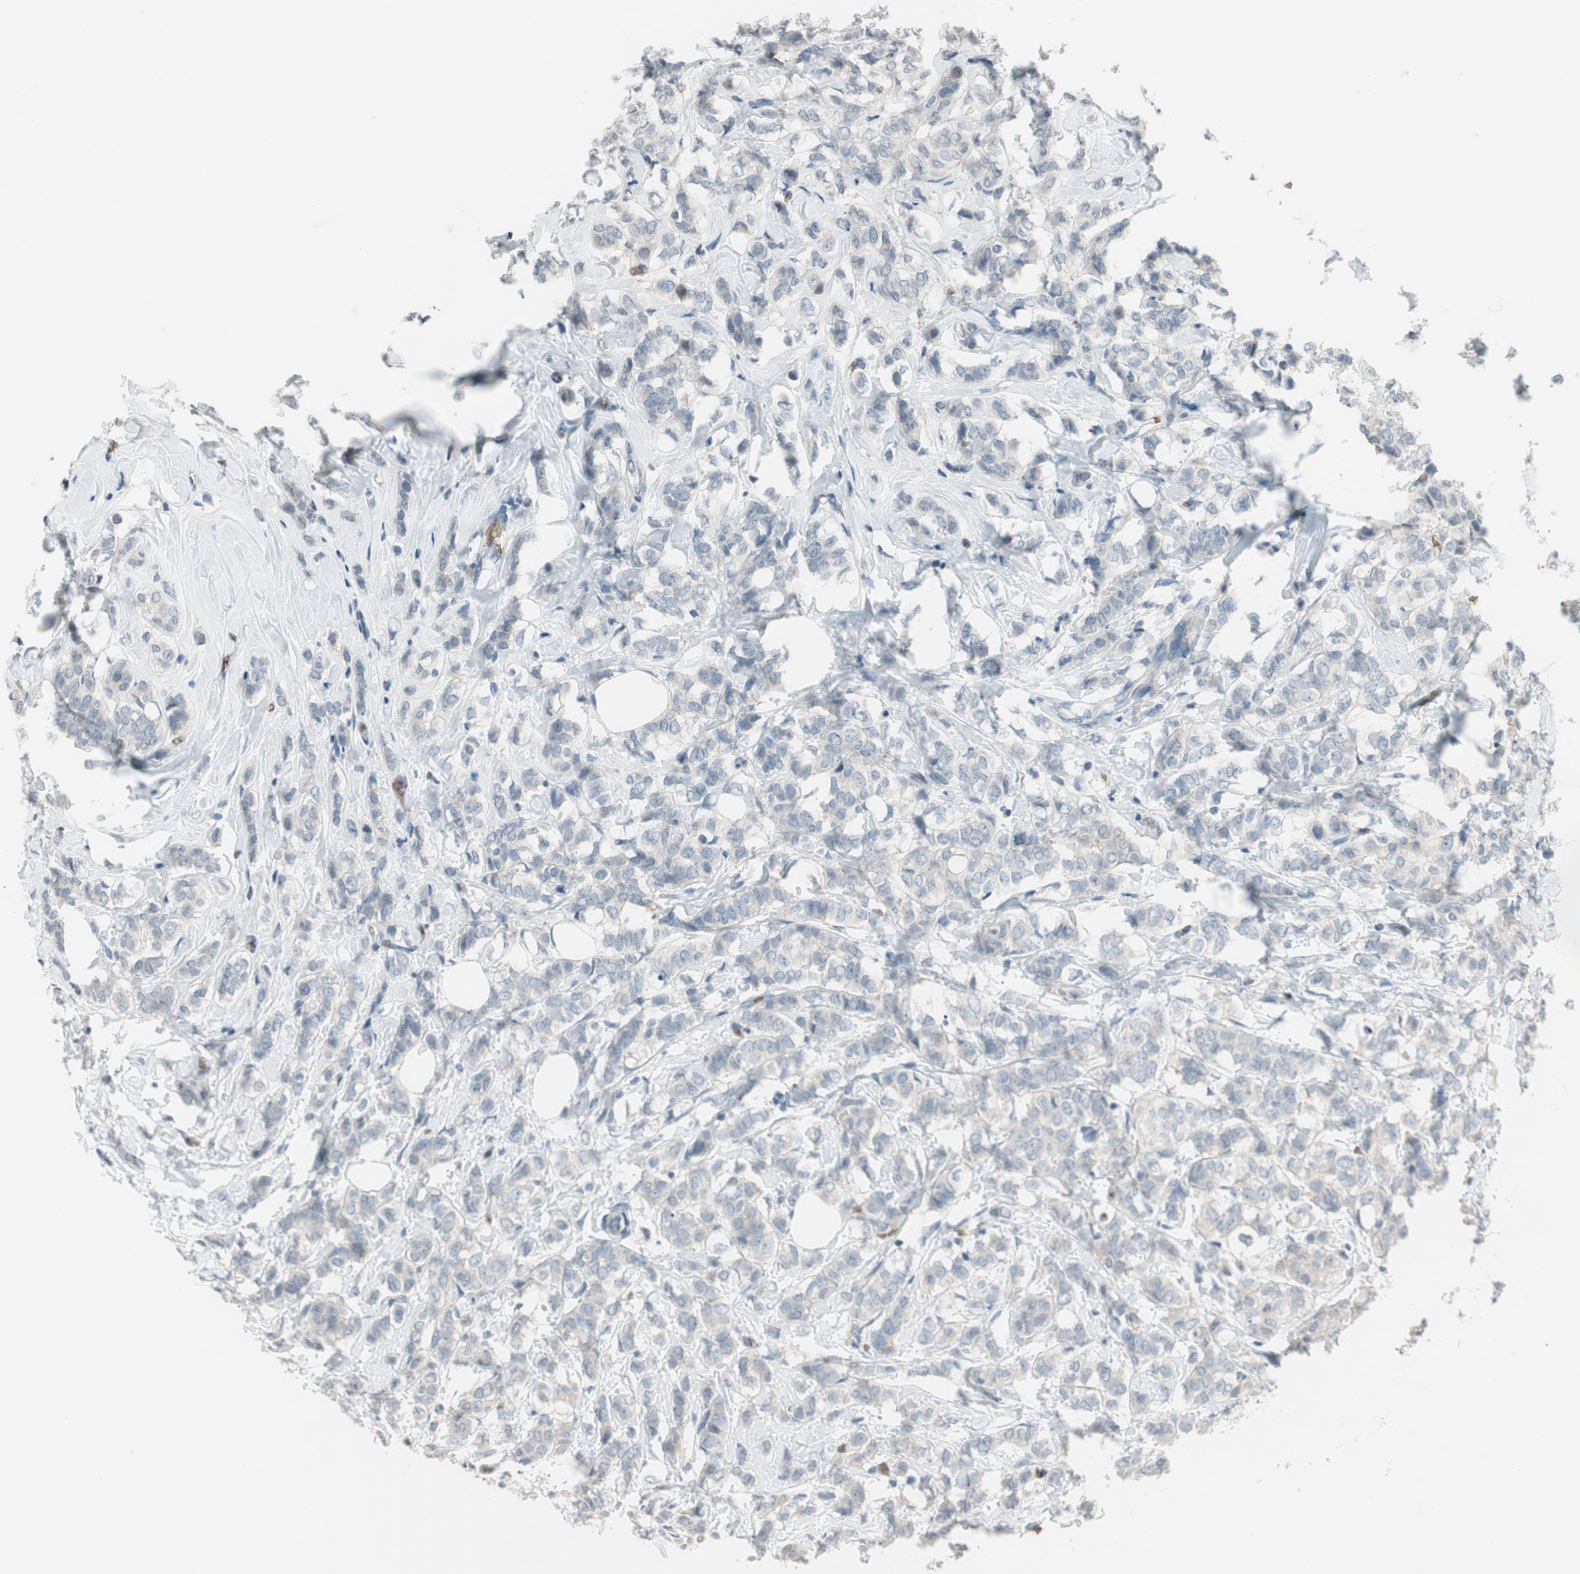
{"staining": {"intensity": "negative", "quantity": "none", "location": "none"}, "tissue": "breast cancer", "cell_type": "Tumor cells", "image_type": "cancer", "snomed": [{"axis": "morphology", "description": "Lobular carcinoma"}, {"axis": "topography", "description": "Breast"}], "caption": "High power microscopy image of an immunohistochemistry micrograph of breast cancer (lobular carcinoma), revealing no significant expression in tumor cells.", "gene": "GYPC", "patient": {"sex": "female", "age": 60}}